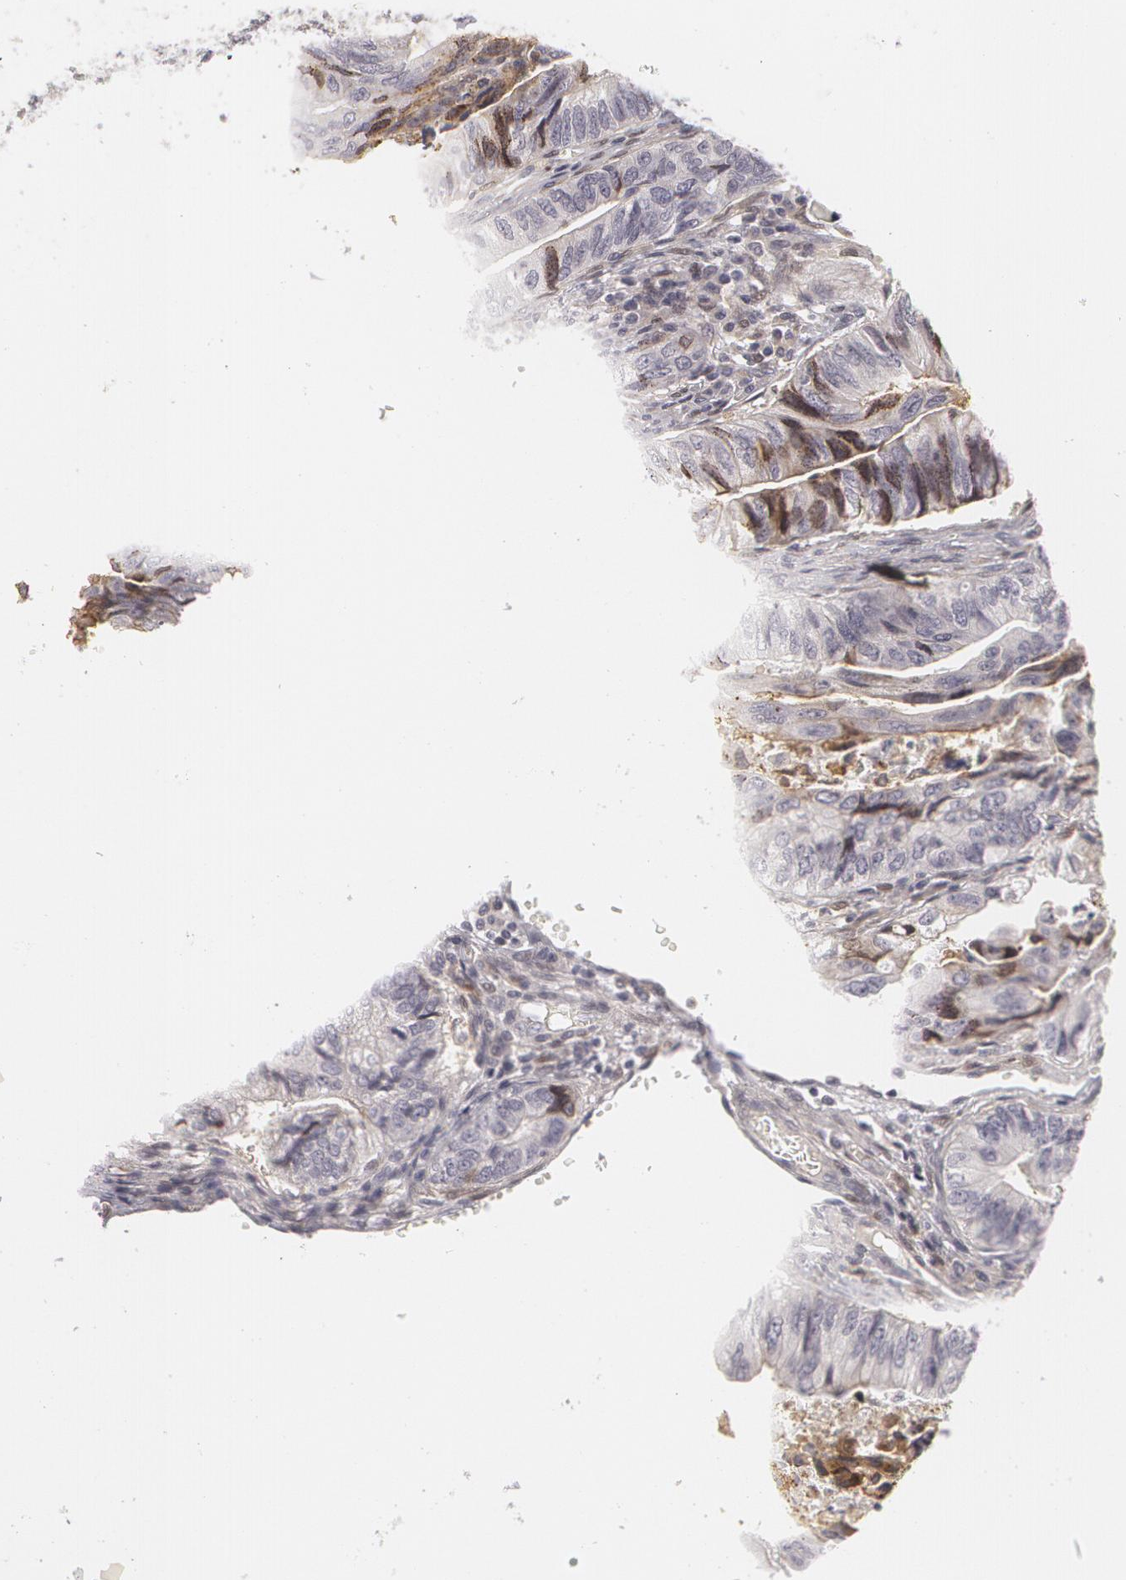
{"staining": {"intensity": "negative", "quantity": "none", "location": "none"}, "tissue": "colorectal cancer", "cell_type": "Tumor cells", "image_type": "cancer", "snomed": [{"axis": "morphology", "description": "Adenocarcinoma, NOS"}, {"axis": "topography", "description": "Colon"}], "caption": "IHC of adenocarcinoma (colorectal) shows no positivity in tumor cells.", "gene": "EFS", "patient": {"sex": "female", "age": 11}}